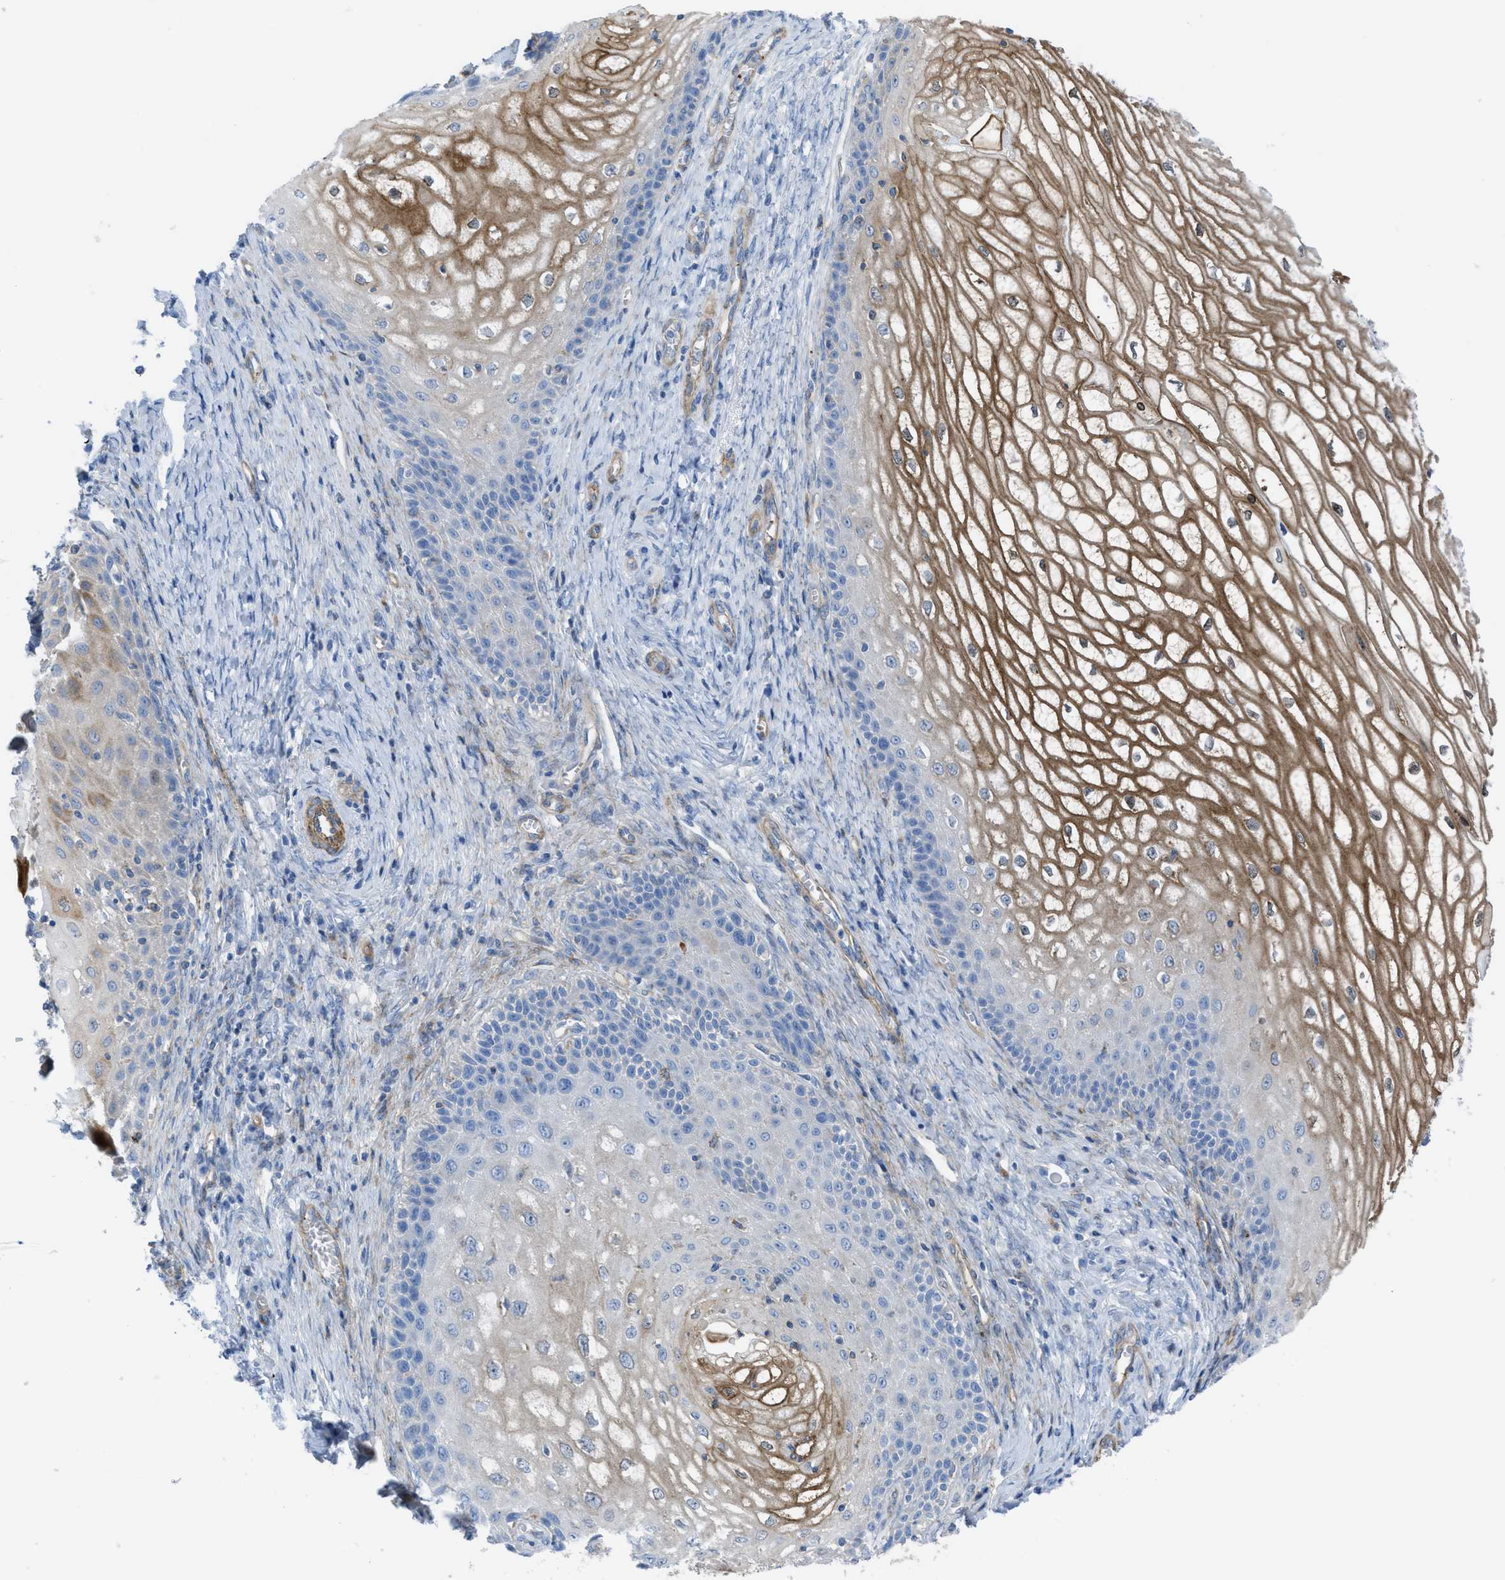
{"staining": {"intensity": "weak", "quantity": "<25%", "location": "cytoplasmic/membranous"}, "tissue": "cervical cancer", "cell_type": "Tumor cells", "image_type": "cancer", "snomed": [{"axis": "morphology", "description": "Adenocarcinoma, NOS"}, {"axis": "topography", "description": "Cervix"}], "caption": "Immunohistochemical staining of human cervical cancer displays no significant expression in tumor cells.", "gene": "KCNH7", "patient": {"sex": "female", "age": 44}}